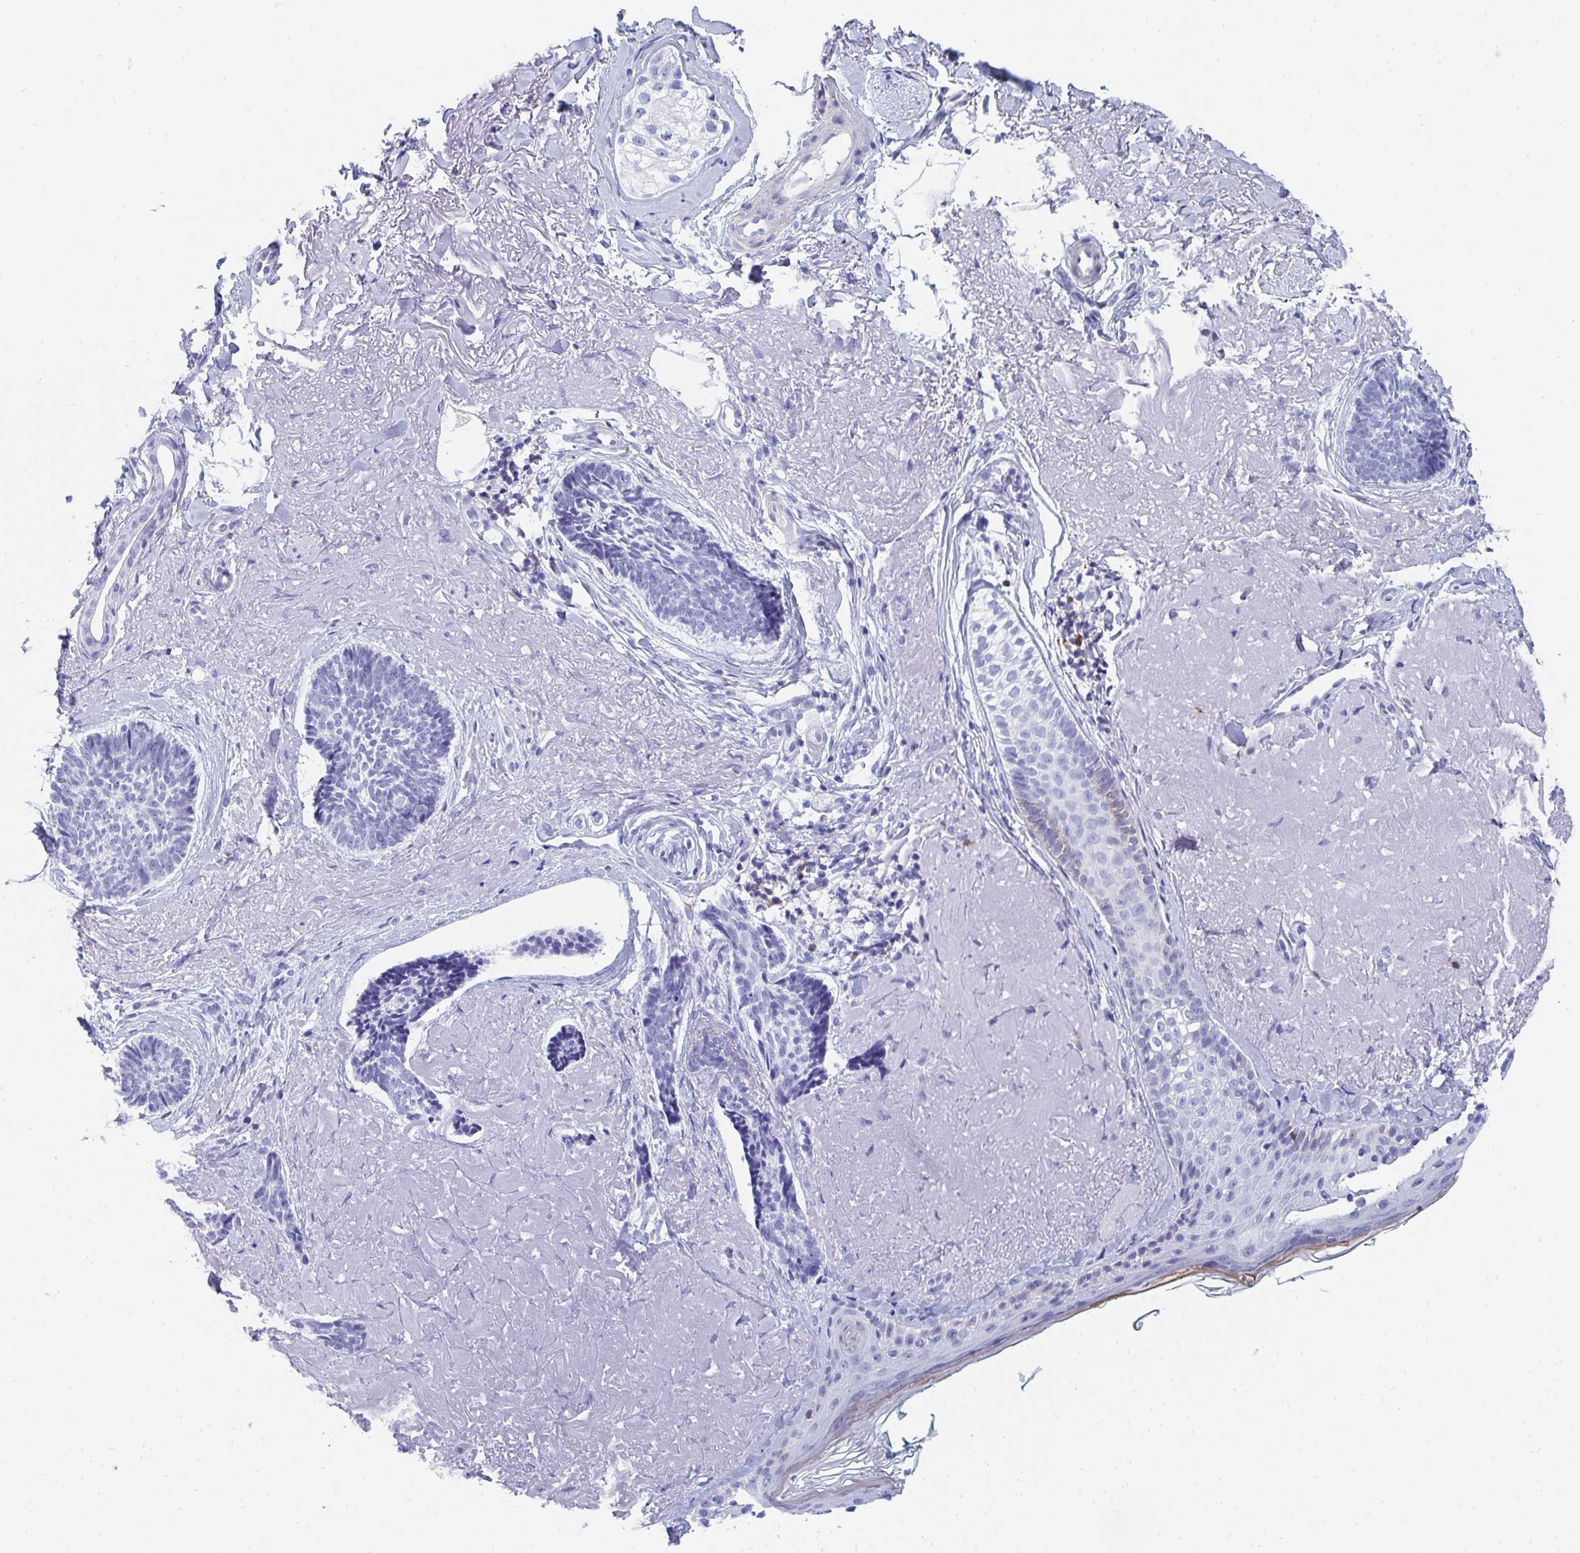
{"staining": {"intensity": "negative", "quantity": "none", "location": "none"}, "tissue": "skin cancer", "cell_type": "Tumor cells", "image_type": "cancer", "snomed": [{"axis": "morphology", "description": "Basal cell carcinoma"}, {"axis": "topography", "description": "Skin"}, {"axis": "topography", "description": "Skin of face"}, {"axis": "topography", "description": "Skin of nose"}], "caption": "Photomicrograph shows no significant protein staining in tumor cells of skin cancer.", "gene": "CD7", "patient": {"sex": "female", "age": 86}}